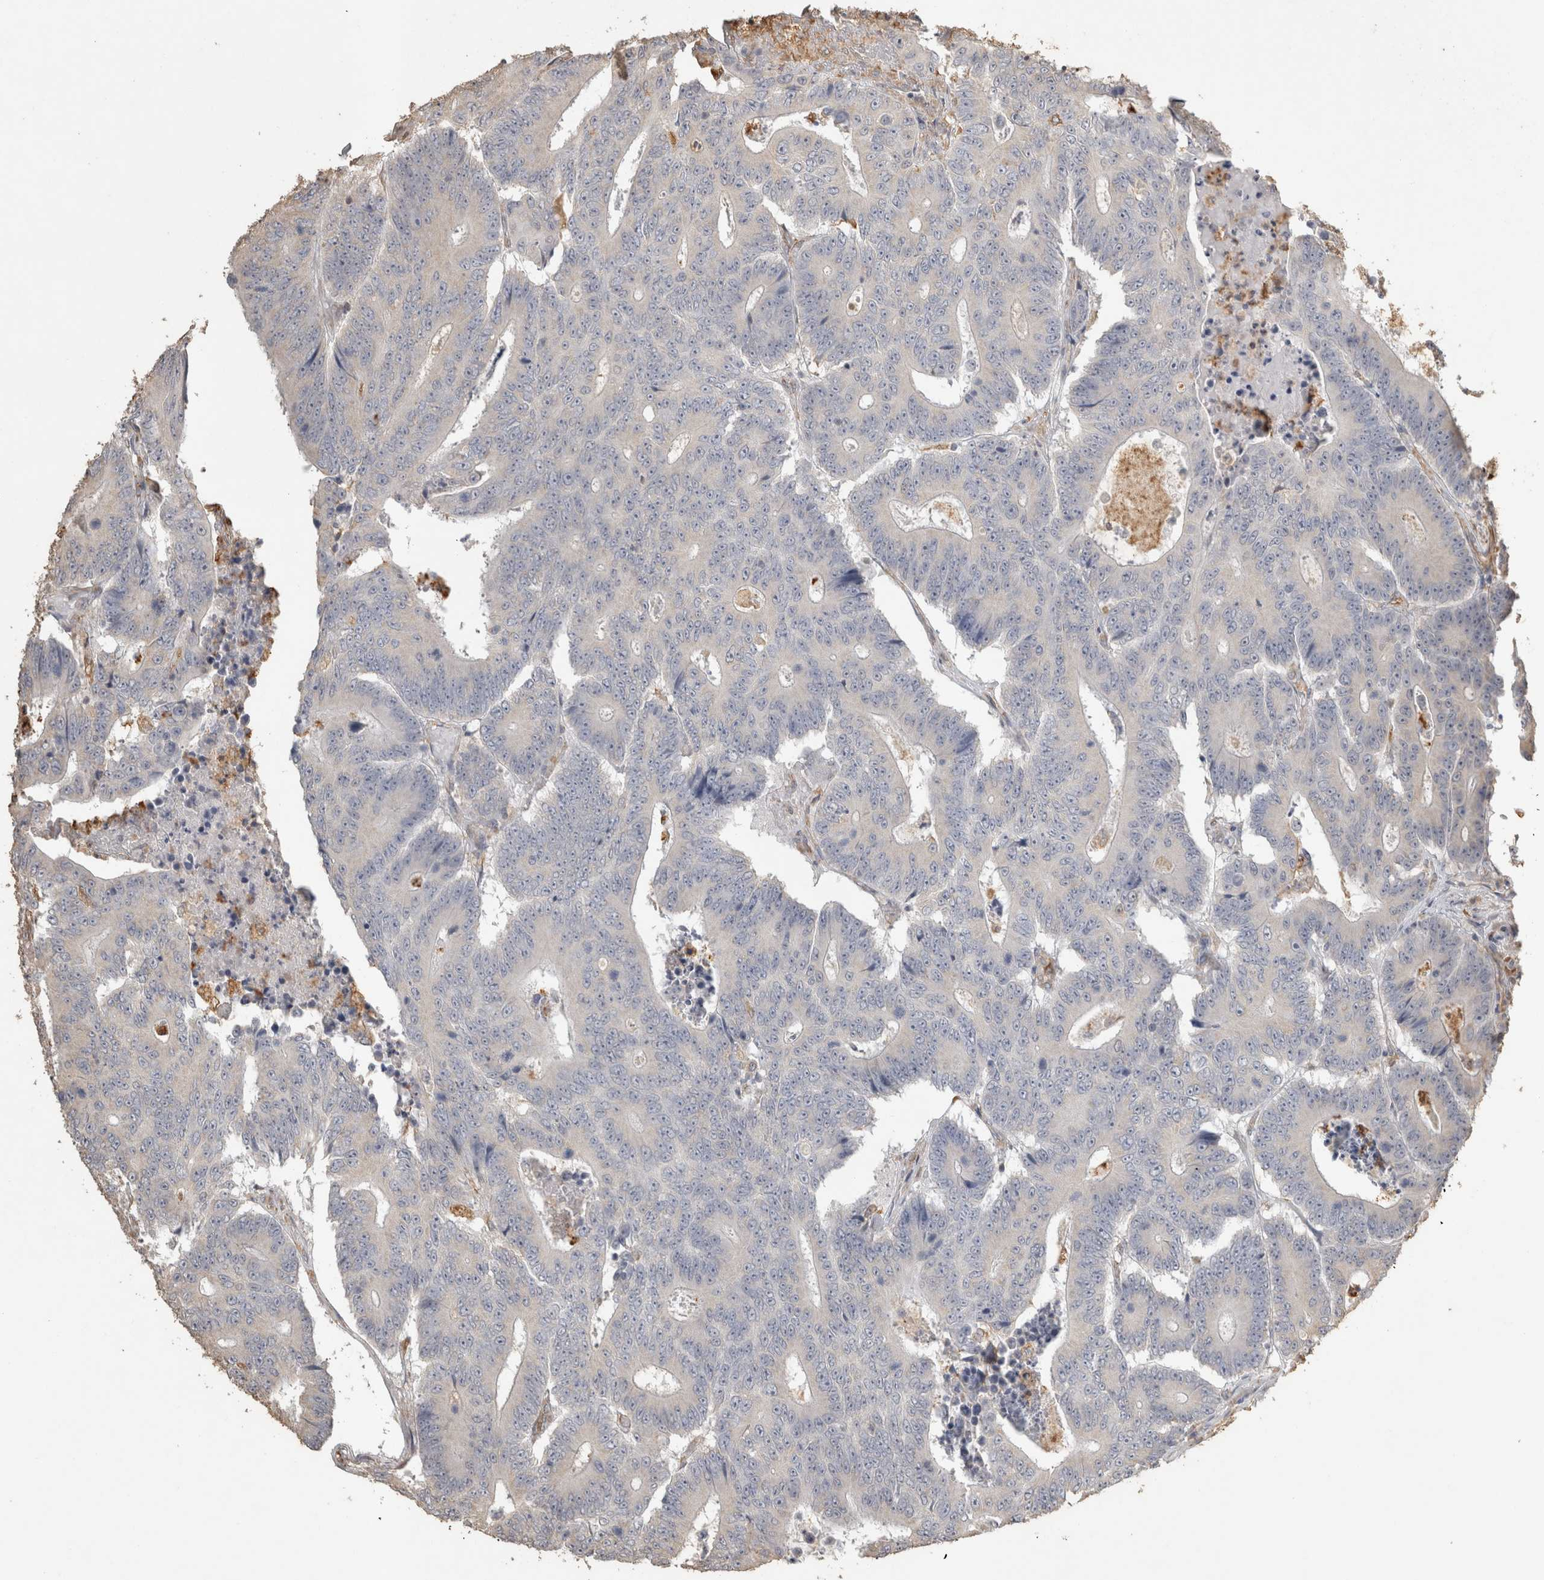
{"staining": {"intensity": "negative", "quantity": "none", "location": "none"}, "tissue": "colorectal cancer", "cell_type": "Tumor cells", "image_type": "cancer", "snomed": [{"axis": "morphology", "description": "Adenocarcinoma, NOS"}, {"axis": "topography", "description": "Colon"}], "caption": "A histopathology image of human colorectal cancer (adenocarcinoma) is negative for staining in tumor cells. (DAB IHC, high magnification).", "gene": "REPS2", "patient": {"sex": "male", "age": 83}}